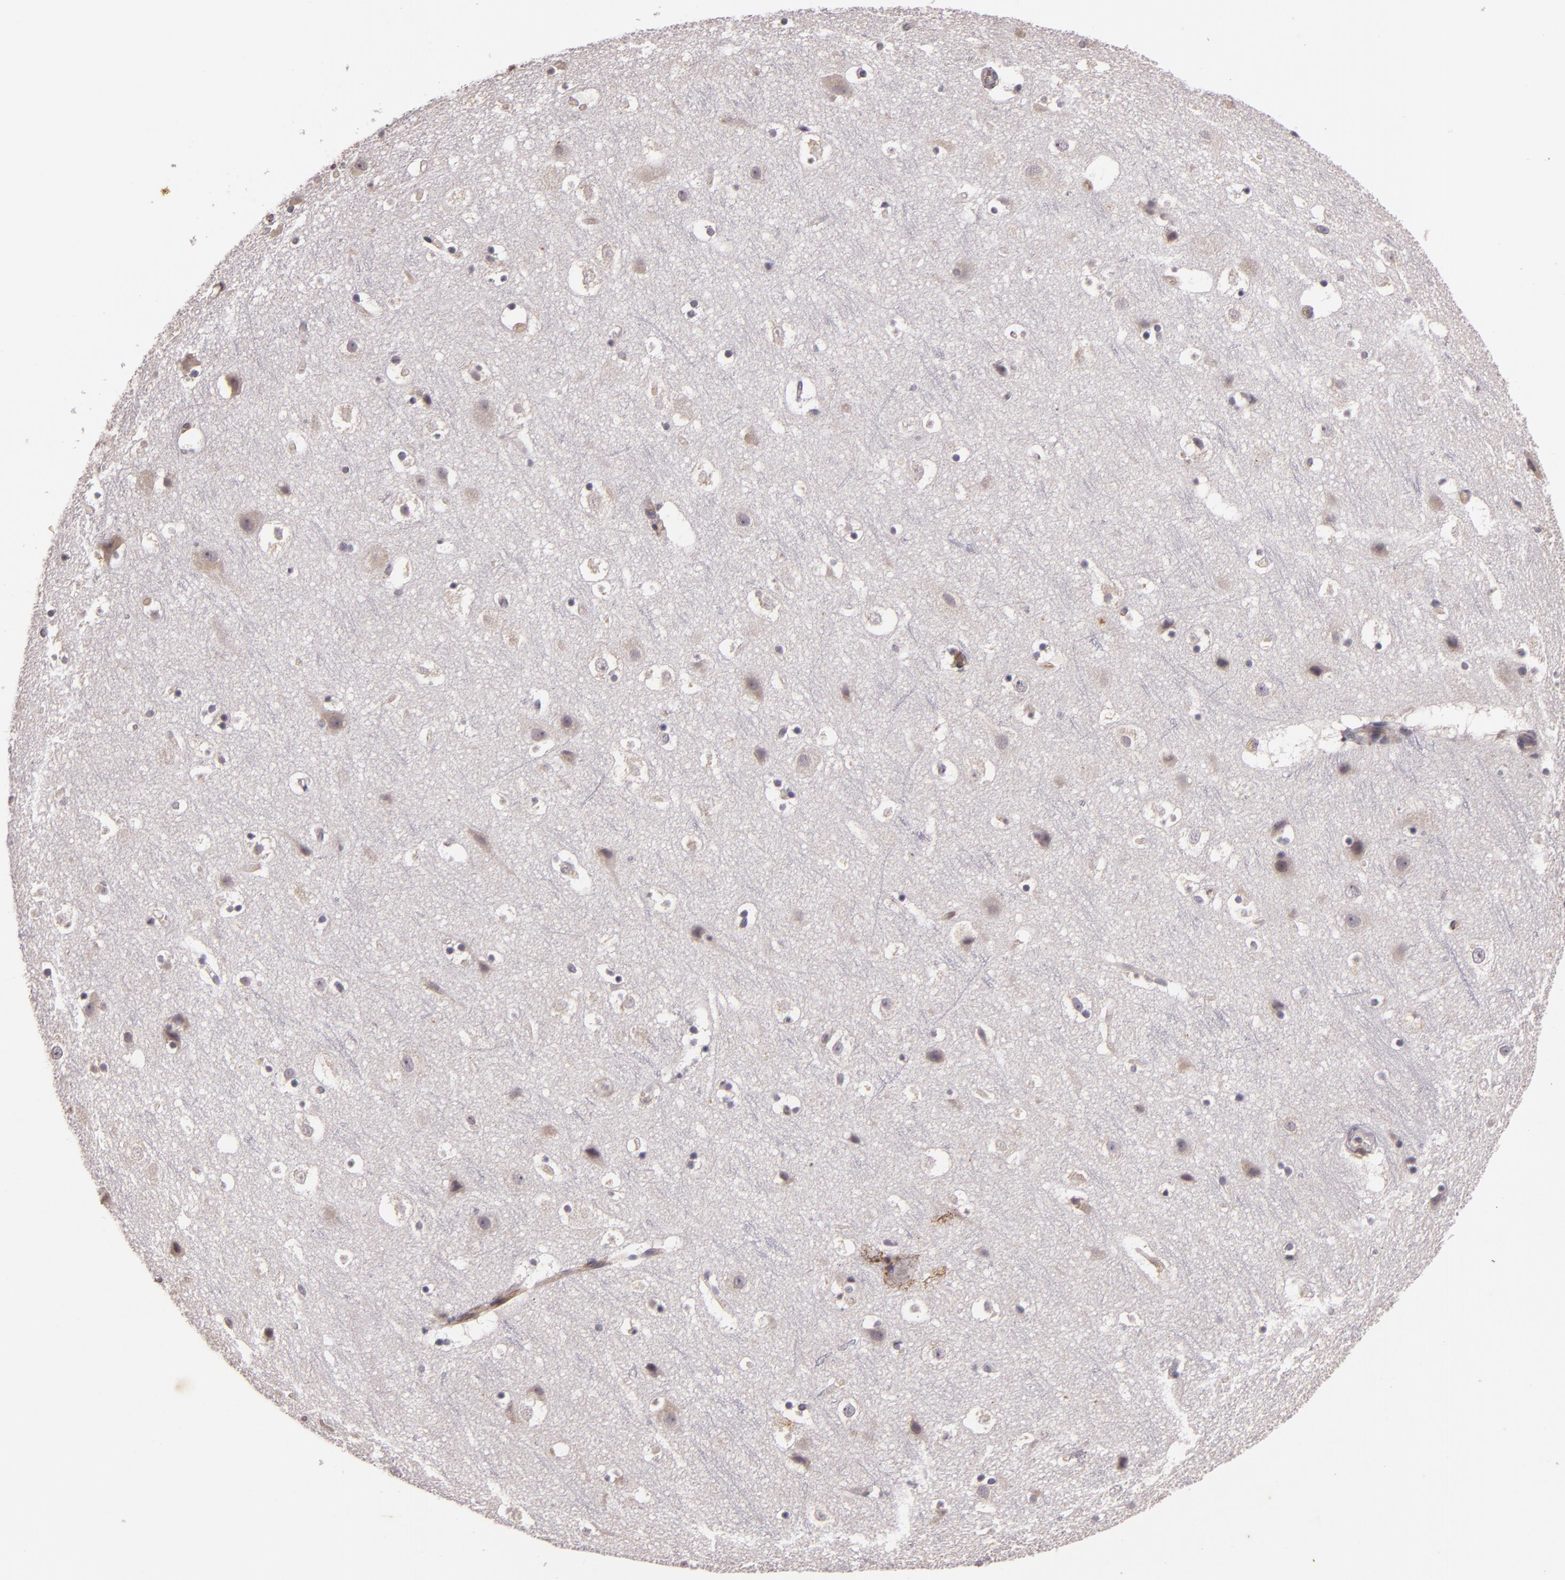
{"staining": {"intensity": "weak", "quantity": "25%-75%", "location": "cytoplasmic/membranous"}, "tissue": "cerebral cortex", "cell_type": "Endothelial cells", "image_type": "normal", "snomed": [{"axis": "morphology", "description": "Normal tissue, NOS"}, {"axis": "topography", "description": "Cerebral cortex"}], "caption": "Protein expression analysis of normal cerebral cortex shows weak cytoplasmic/membranous expression in about 25%-75% of endothelial cells. (Brightfield microscopy of DAB IHC at high magnification).", "gene": "TFF1", "patient": {"sex": "male", "age": 45}}